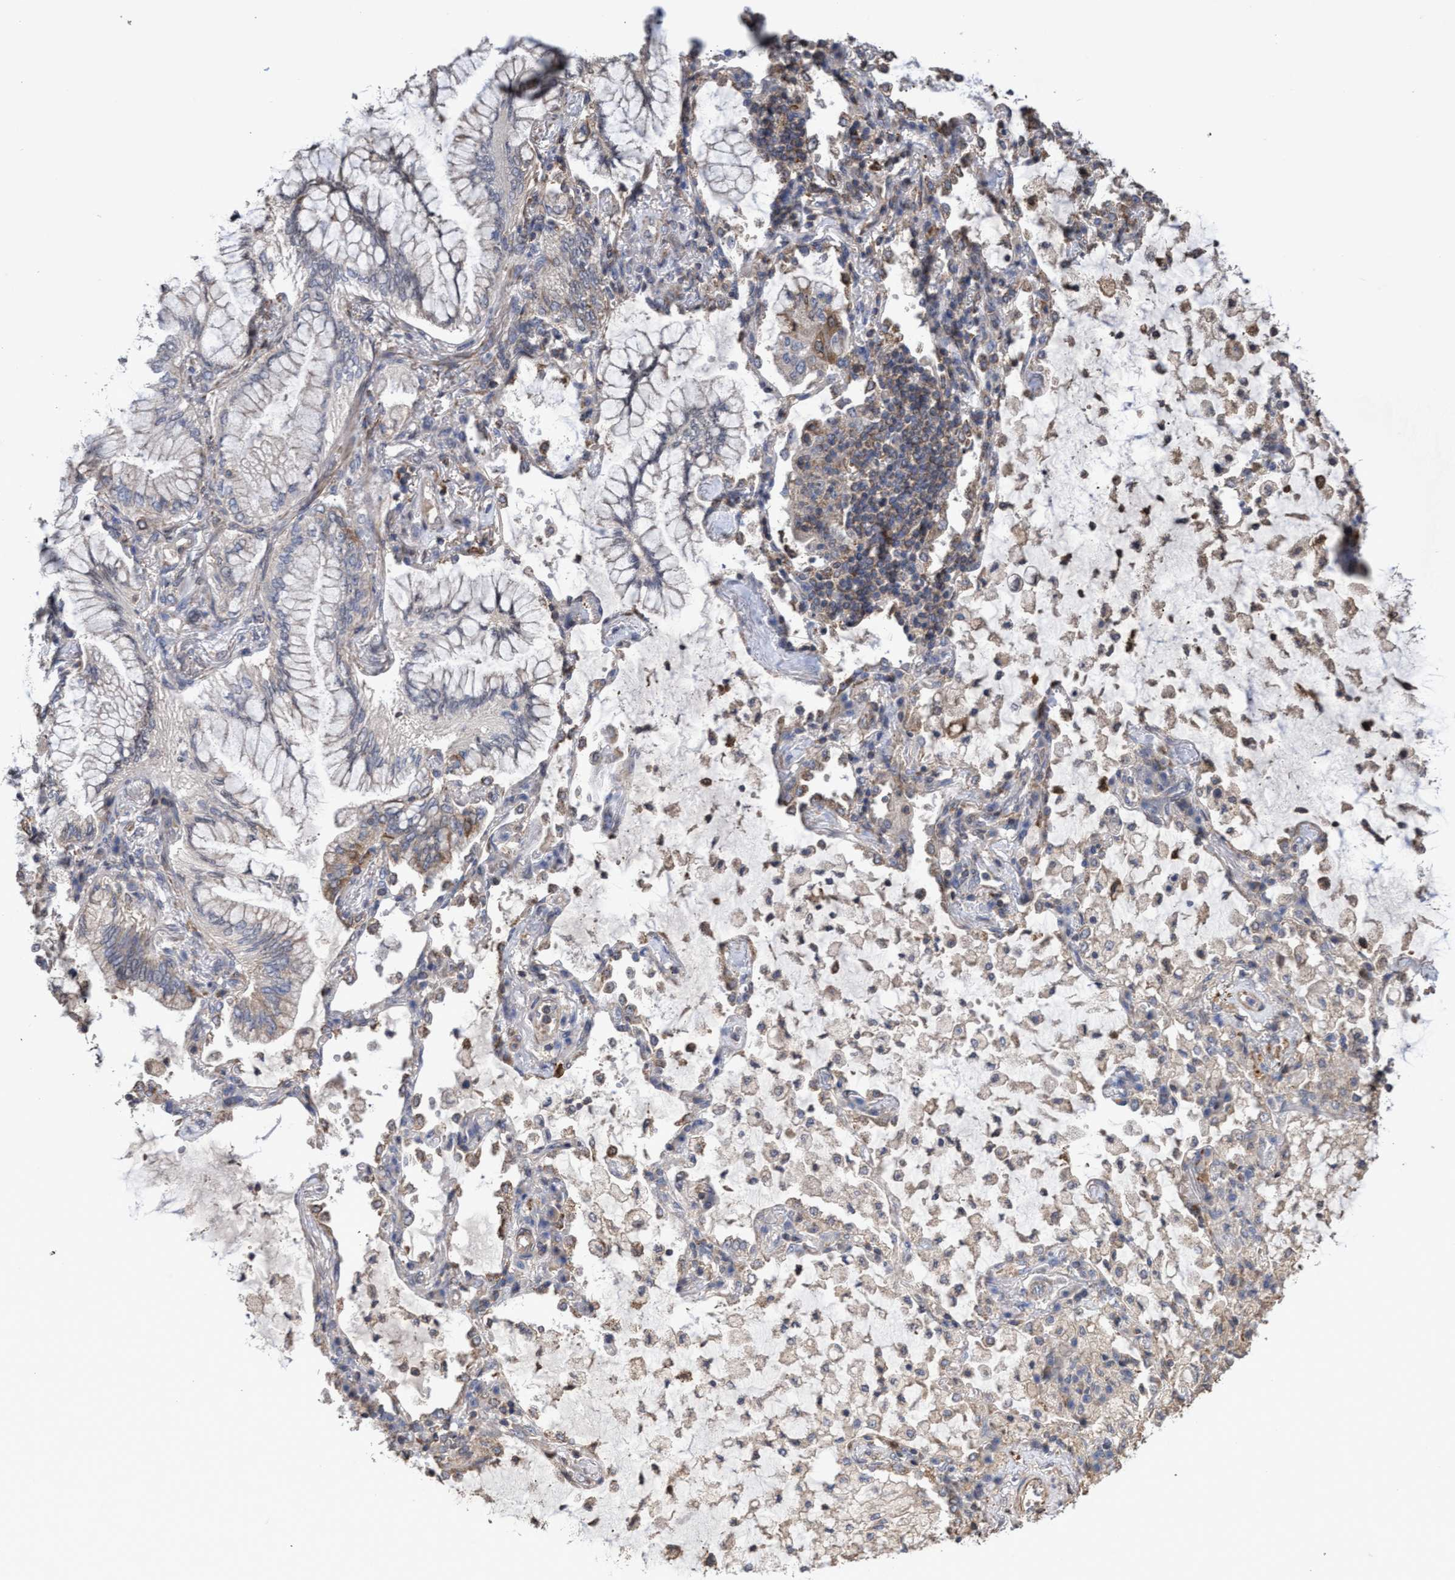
{"staining": {"intensity": "negative", "quantity": "none", "location": "none"}, "tissue": "lung cancer", "cell_type": "Tumor cells", "image_type": "cancer", "snomed": [{"axis": "morphology", "description": "Adenocarcinoma, NOS"}, {"axis": "topography", "description": "Lung"}], "caption": "Histopathology image shows no protein staining in tumor cells of adenocarcinoma (lung) tissue.", "gene": "SLBP", "patient": {"sex": "female", "age": 70}}